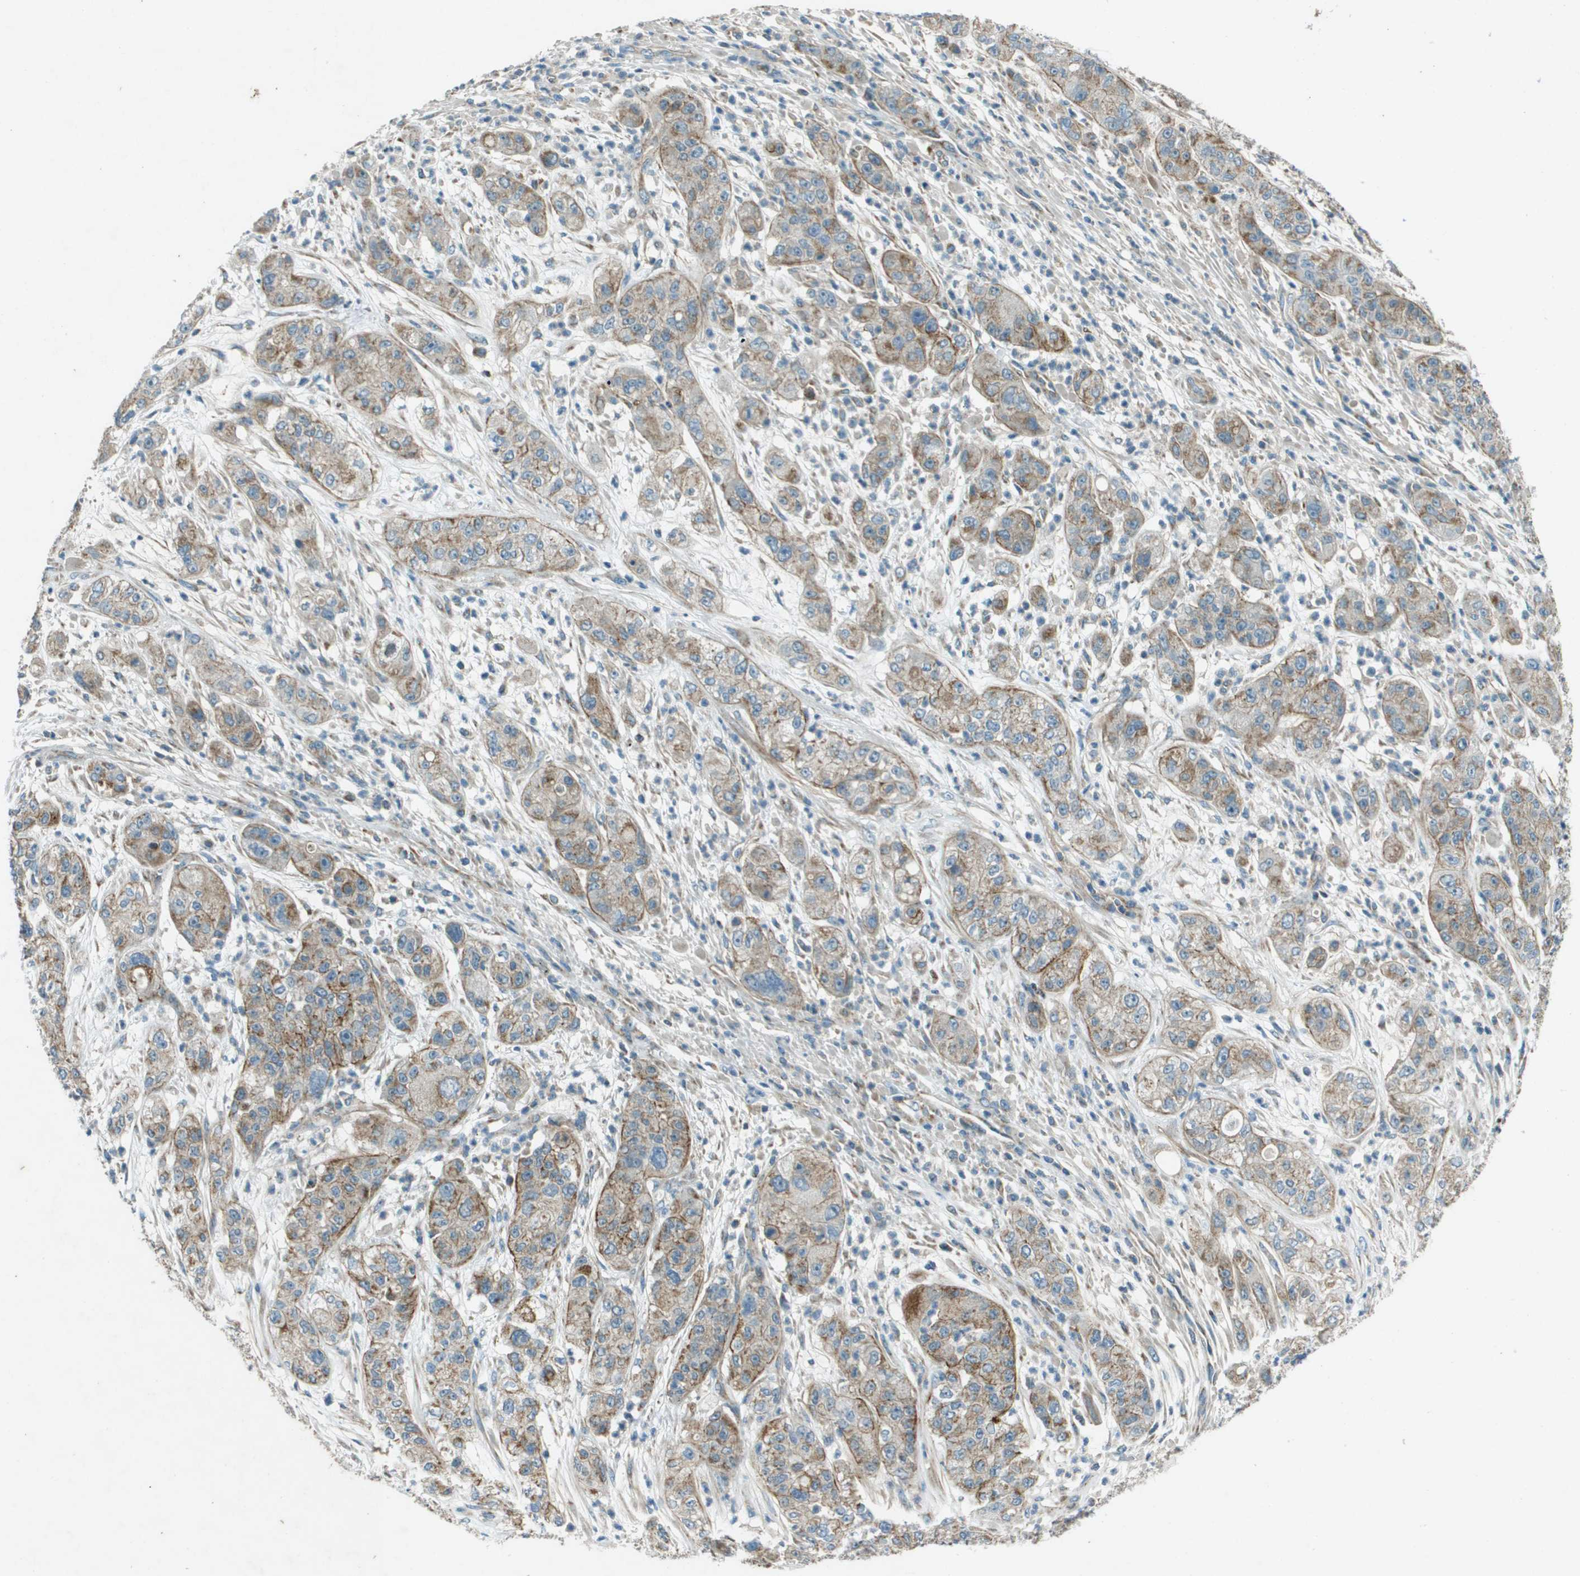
{"staining": {"intensity": "moderate", "quantity": ">75%", "location": "cytoplasmic/membranous"}, "tissue": "pancreatic cancer", "cell_type": "Tumor cells", "image_type": "cancer", "snomed": [{"axis": "morphology", "description": "Adenocarcinoma, NOS"}, {"axis": "topography", "description": "Pancreas"}], "caption": "This is an image of immunohistochemistry staining of pancreatic cancer (adenocarcinoma), which shows moderate staining in the cytoplasmic/membranous of tumor cells.", "gene": "MIGA1", "patient": {"sex": "female", "age": 78}}